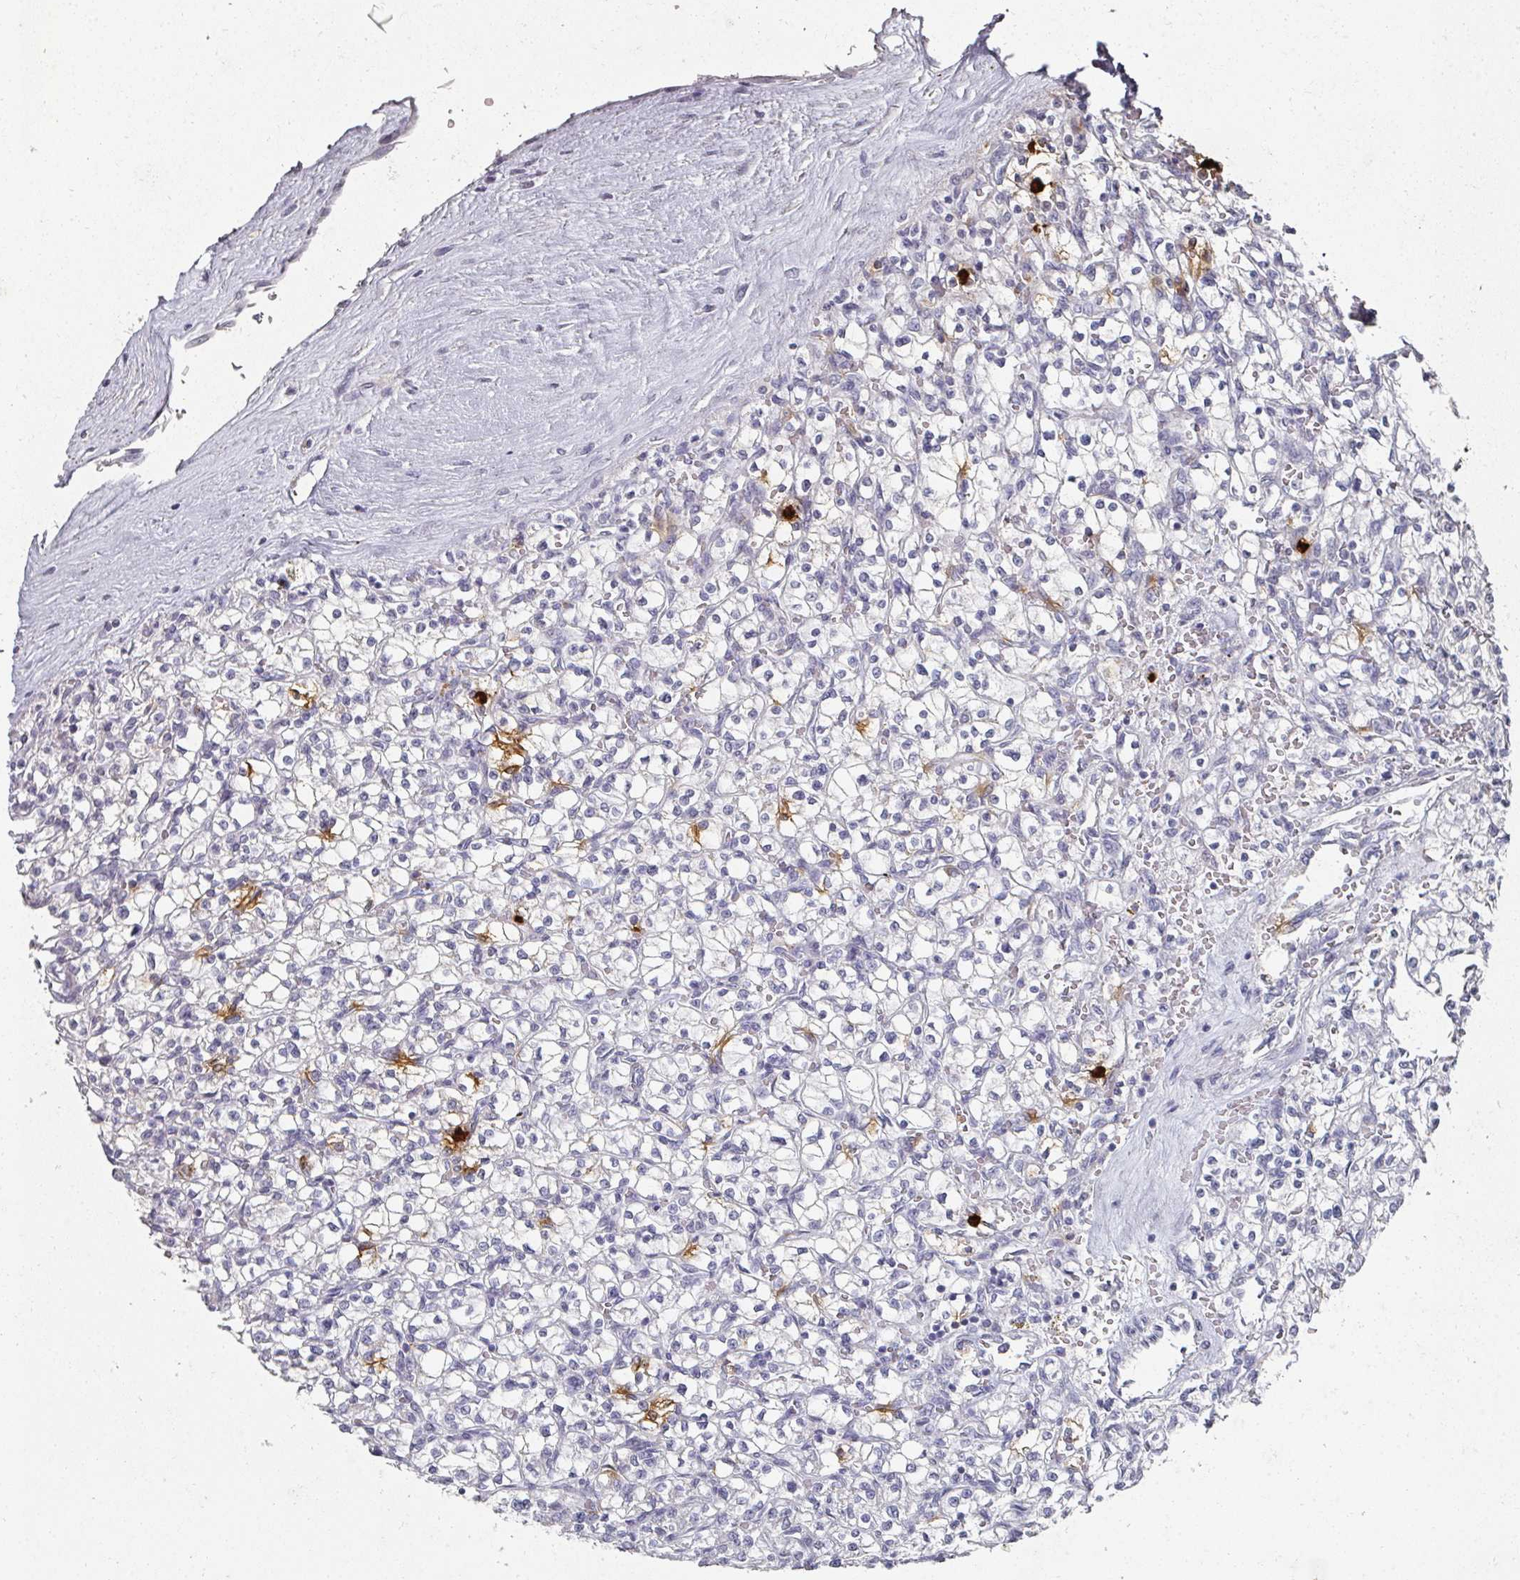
{"staining": {"intensity": "moderate", "quantity": "<25%", "location": "cytoplasmic/membranous"}, "tissue": "renal cancer", "cell_type": "Tumor cells", "image_type": "cancer", "snomed": [{"axis": "morphology", "description": "Adenocarcinoma, NOS"}, {"axis": "topography", "description": "Kidney"}], "caption": "Immunohistochemistry of human renal cancer exhibits low levels of moderate cytoplasmic/membranous staining in about <25% of tumor cells.", "gene": "CAMP", "patient": {"sex": "female", "age": 64}}